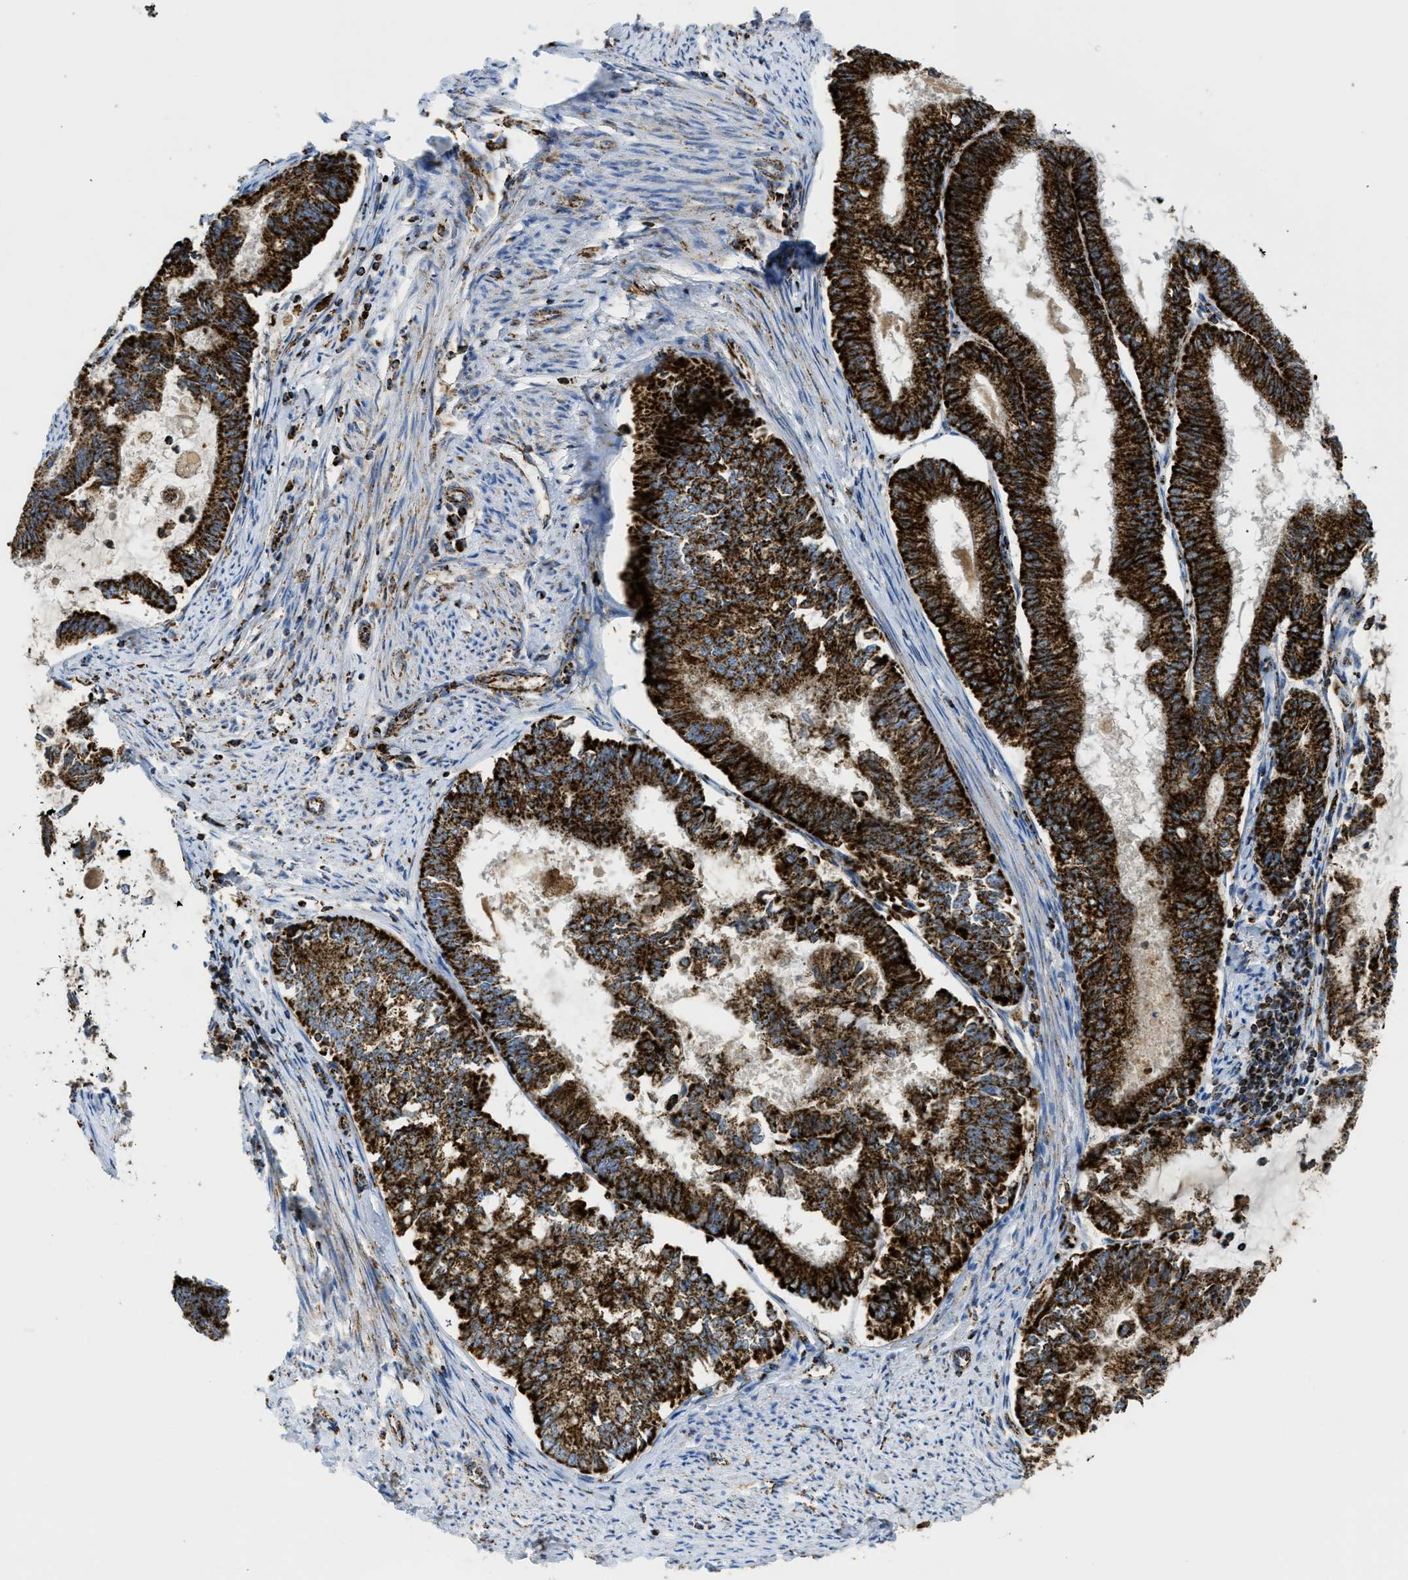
{"staining": {"intensity": "strong", "quantity": ">75%", "location": "cytoplasmic/membranous"}, "tissue": "endometrial cancer", "cell_type": "Tumor cells", "image_type": "cancer", "snomed": [{"axis": "morphology", "description": "Adenocarcinoma, NOS"}, {"axis": "topography", "description": "Endometrium"}], "caption": "Human endometrial cancer (adenocarcinoma) stained with a protein marker exhibits strong staining in tumor cells.", "gene": "SQOR", "patient": {"sex": "female", "age": 86}}